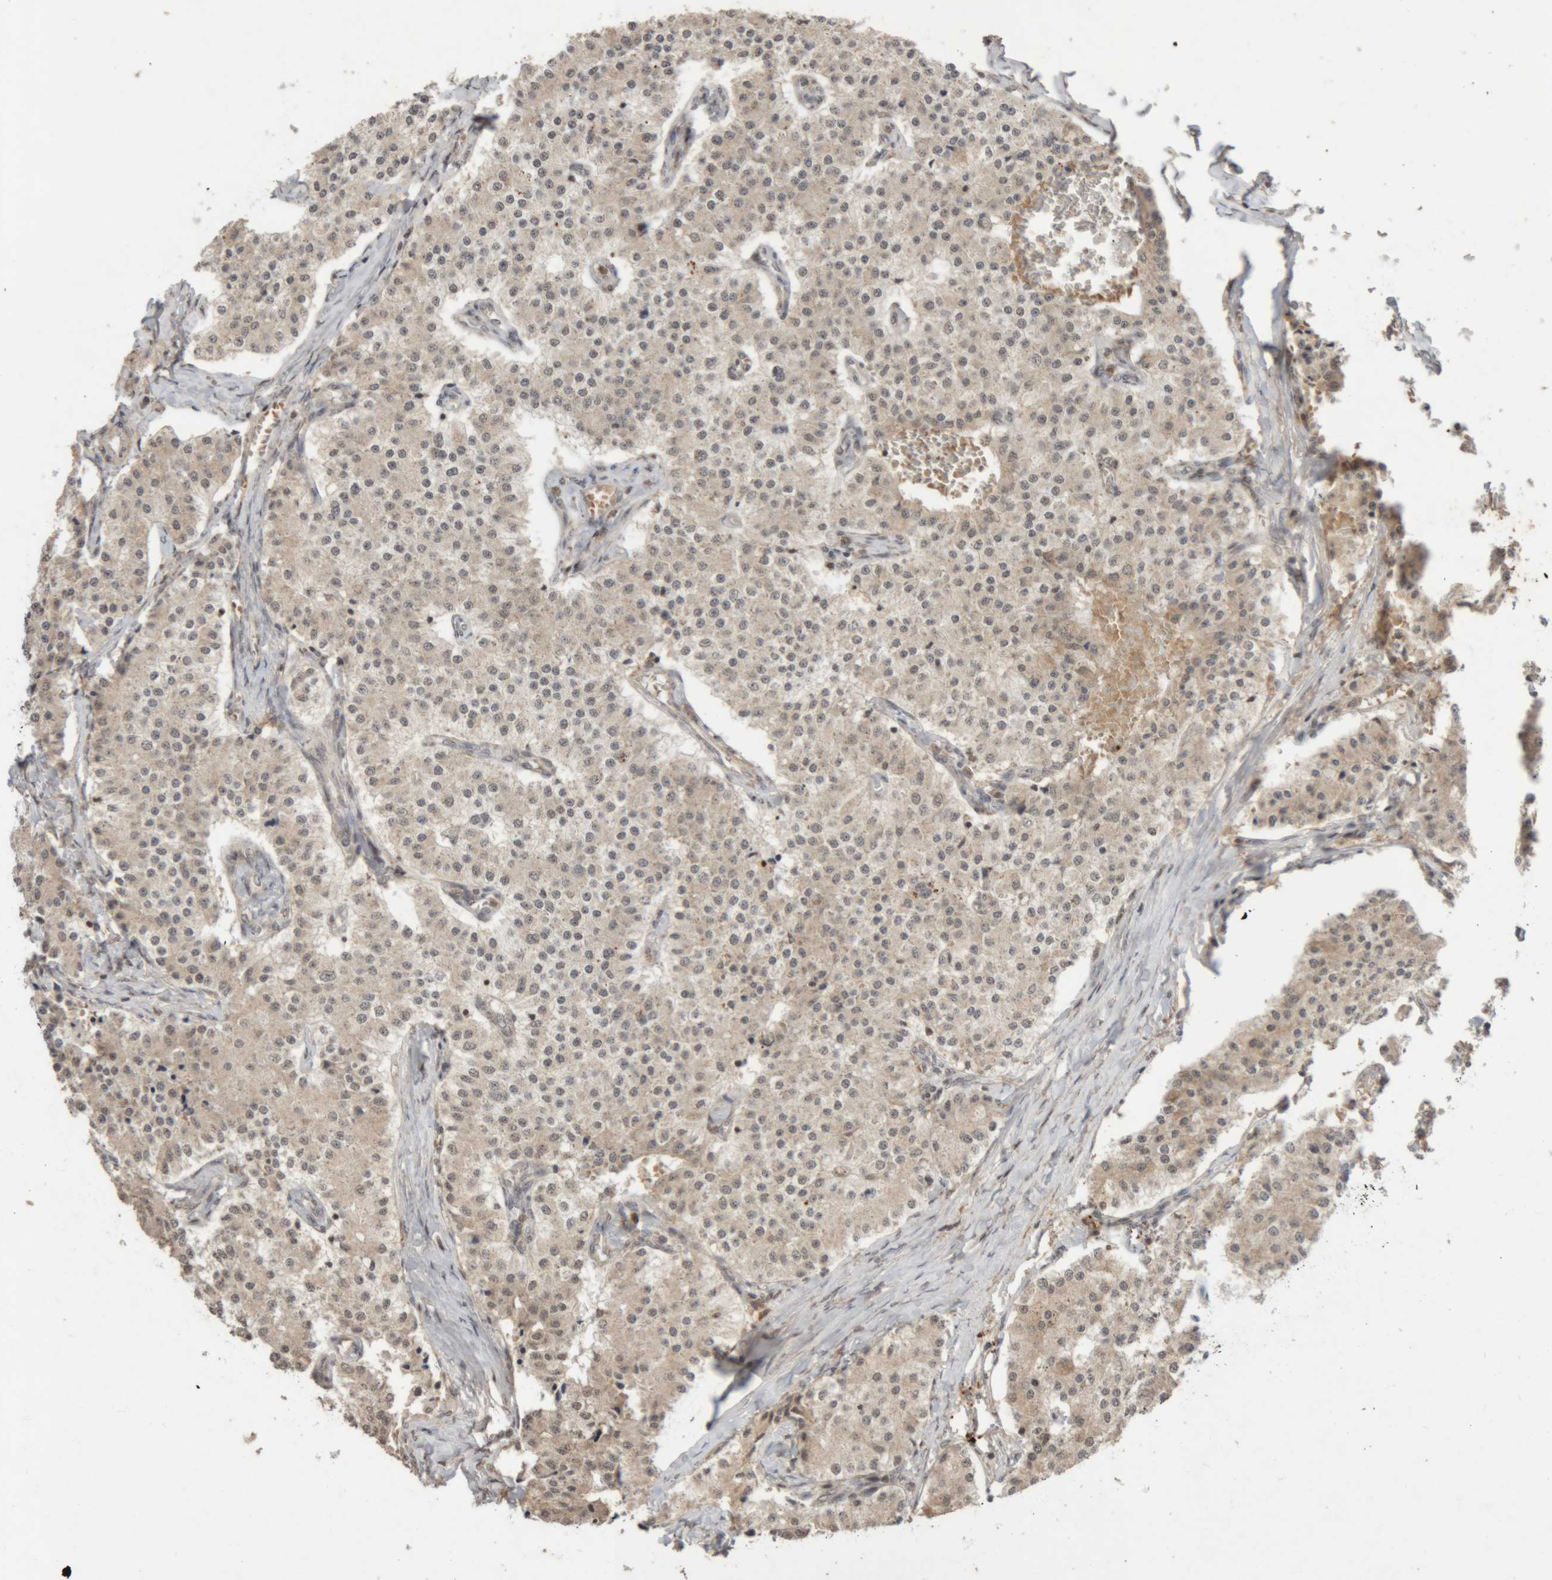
{"staining": {"intensity": "weak", "quantity": "25%-75%", "location": "cytoplasmic/membranous"}, "tissue": "carcinoid", "cell_type": "Tumor cells", "image_type": "cancer", "snomed": [{"axis": "morphology", "description": "Carcinoid, malignant, NOS"}, {"axis": "topography", "description": "Colon"}], "caption": "Protein expression analysis of human malignant carcinoid reveals weak cytoplasmic/membranous positivity in approximately 25%-75% of tumor cells.", "gene": "KEAP1", "patient": {"sex": "female", "age": 52}}